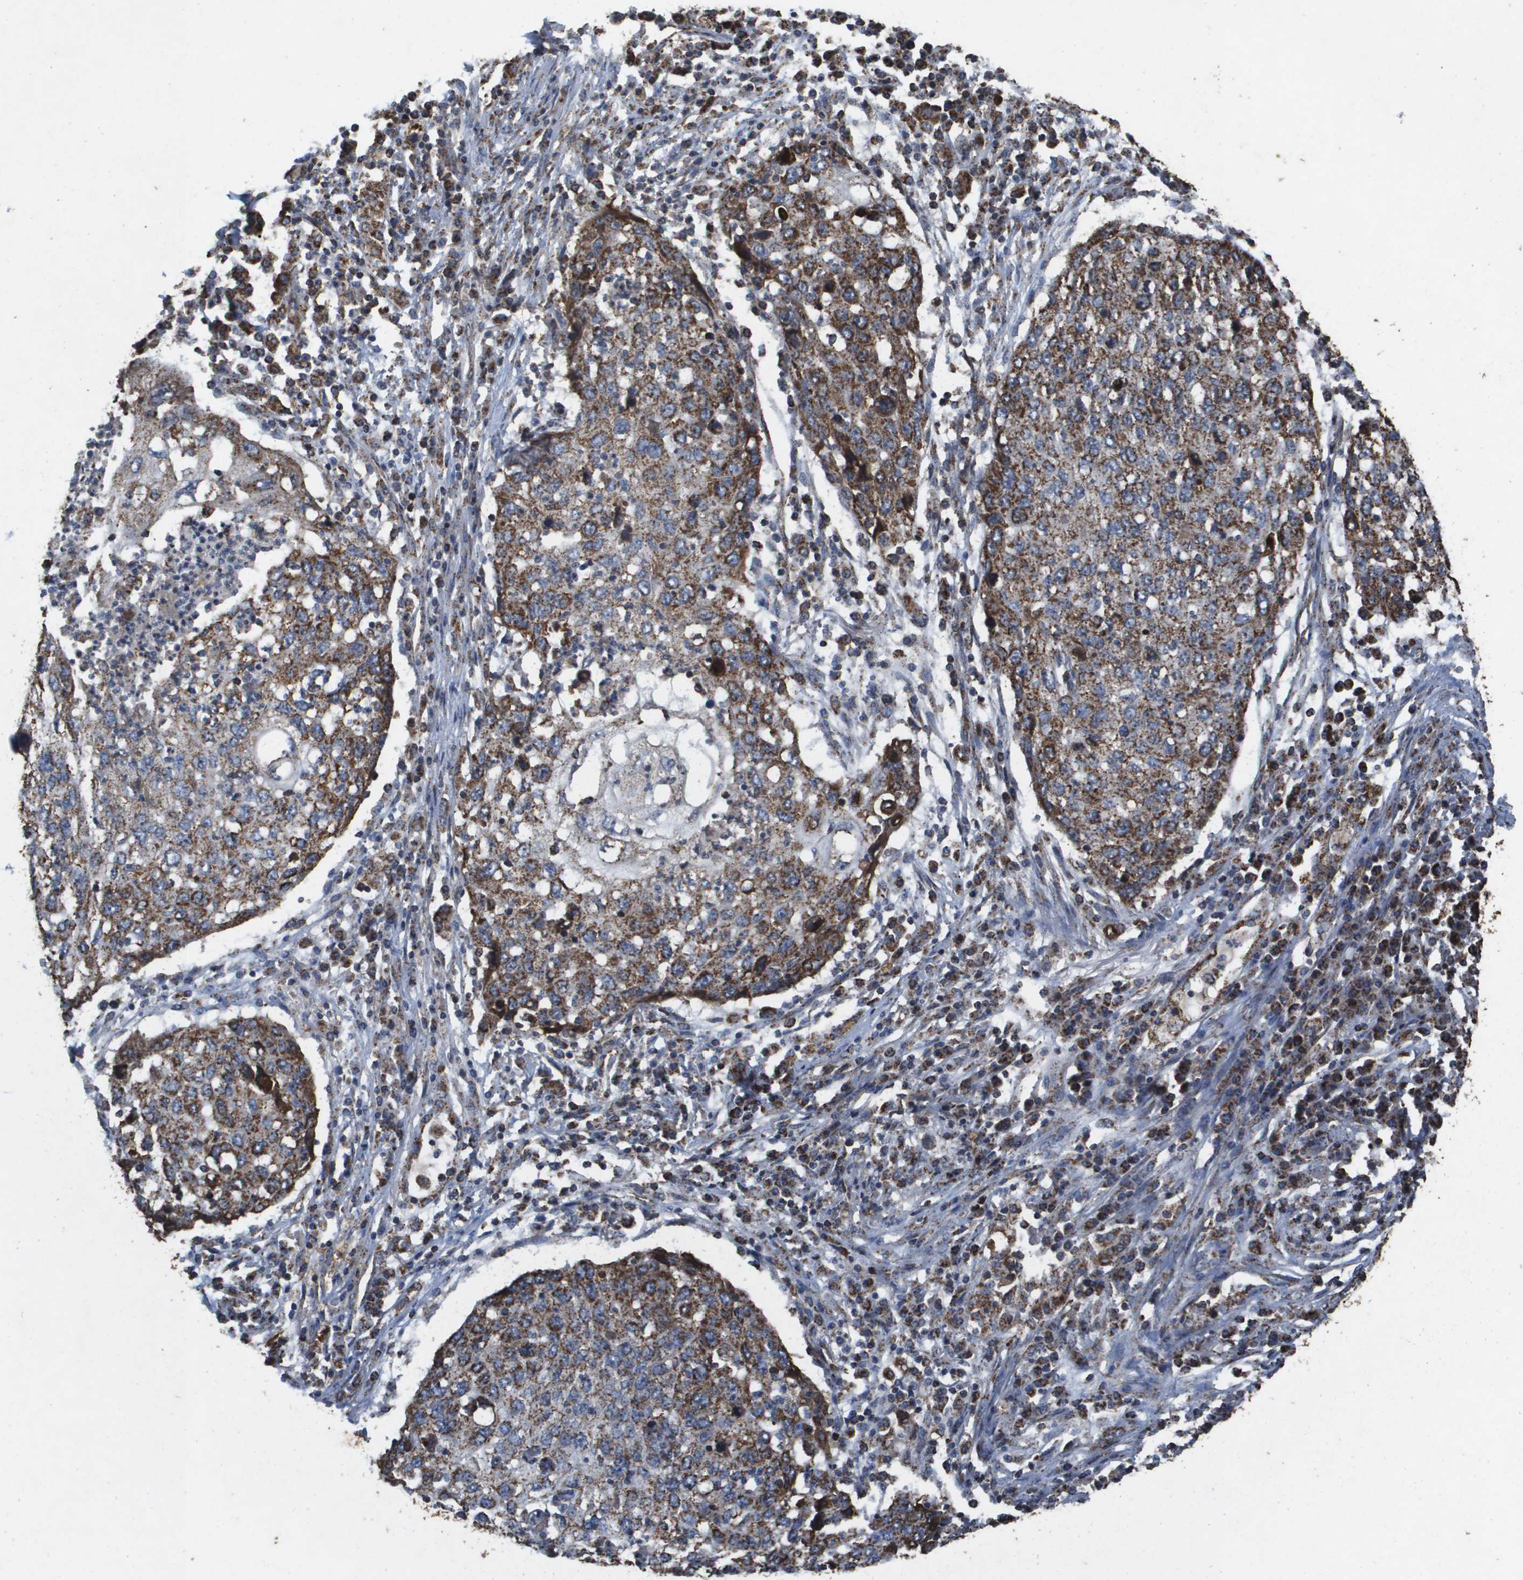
{"staining": {"intensity": "moderate", "quantity": ">75%", "location": "cytoplasmic/membranous"}, "tissue": "lung cancer", "cell_type": "Tumor cells", "image_type": "cancer", "snomed": [{"axis": "morphology", "description": "Squamous cell carcinoma, NOS"}, {"axis": "topography", "description": "Lung"}], "caption": "Lung cancer (squamous cell carcinoma) stained for a protein shows moderate cytoplasmic/membranous positivity in tumor cells. (brown staining indicates protein expression, while blue staining denotes nuclei).", "gene": "HSPE1", "patient": {"sex": "female", "age": 63}}